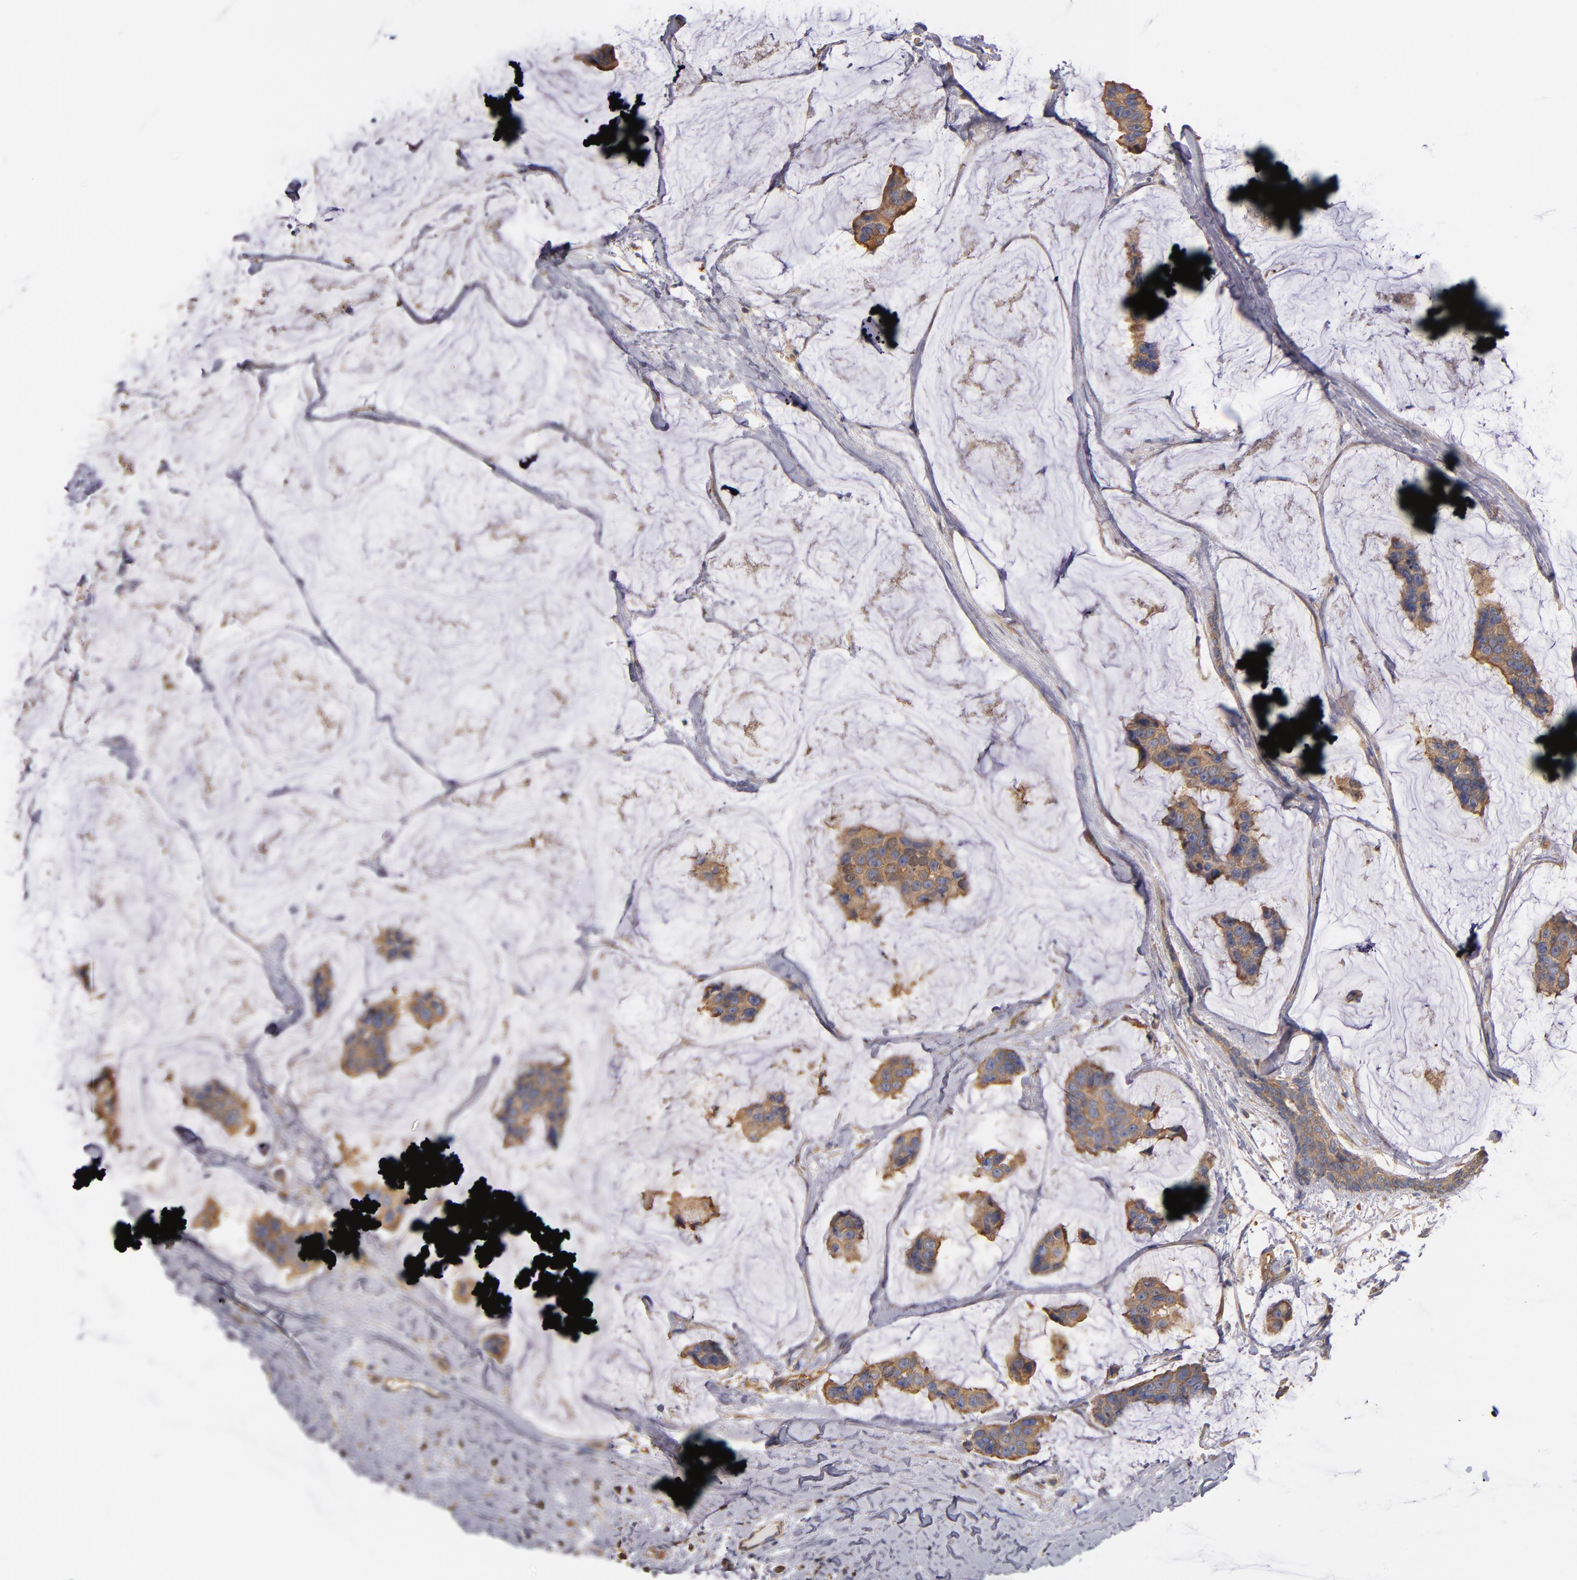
{"staining": {"intensity": "weak", "quantity": ">75%", "location": "cytoplasmic/membranous"}, "tissue": "breast cancer", "cell_type": "Tumor cells", "image_type": "cancer", "snomed": [{"axis": "morphology", "description": "Normal tissue, NOS"}, {"axis": "morphology", "description": "Duct carcinoma"}, {"axis": "topography", "description": "Breast"}], "caption": "A low amount of weak cytoplasmic/membranous expression is identified in approximately >75% of tumor cells in breast cancer (invasive ductal carcinoma) tissue.", "gene": "ESYT2", "patient": {"sex": "female", "age": 50}}